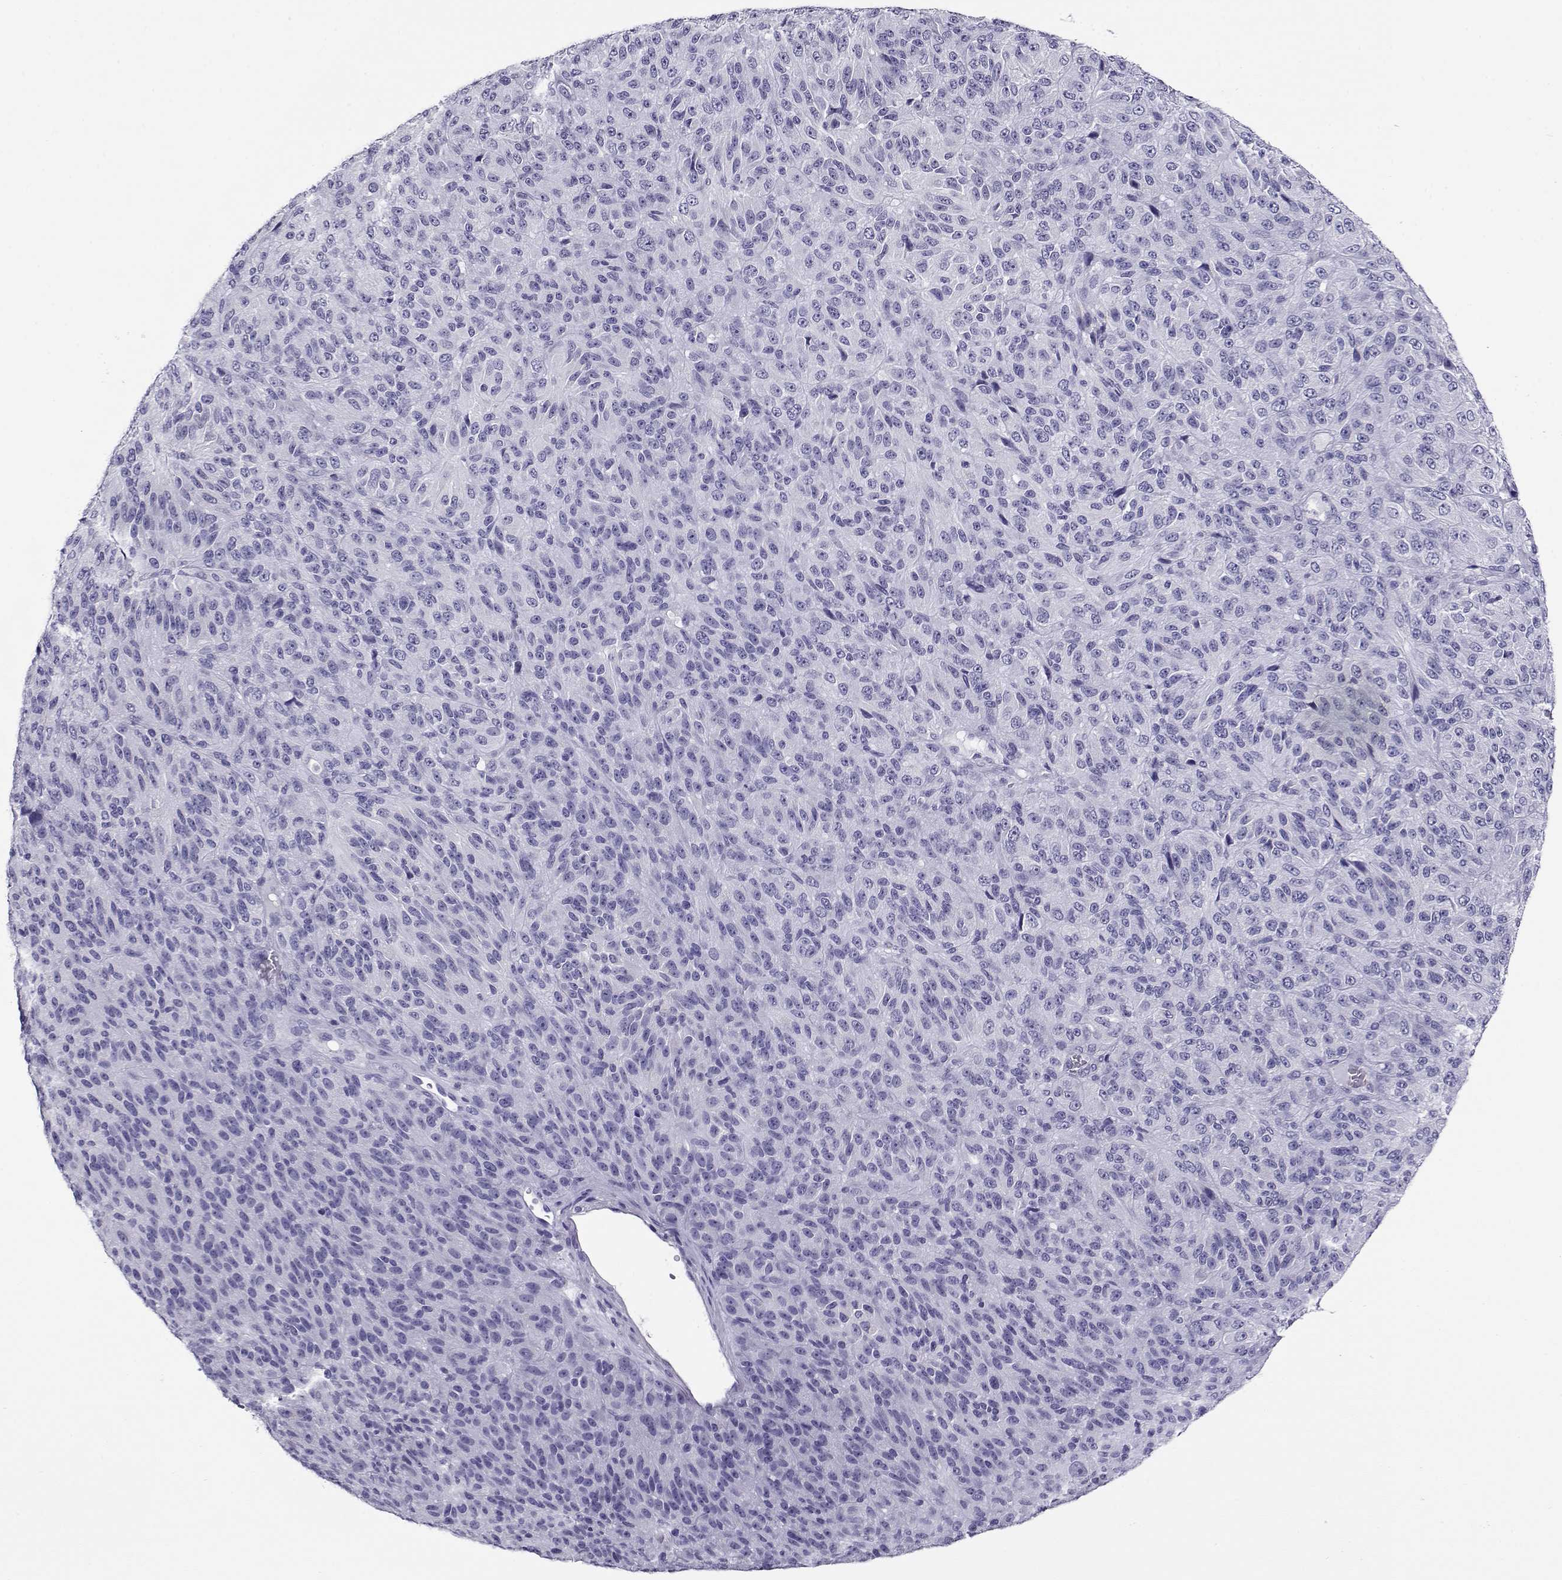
{"staining": {"intensity": "negative", "quantity": "none", "location": "none"}, "tissue": "melanoma", "cell_type": "Tumor cells", "image_type": "cancer", "snomed": [{"axis": "morphology", "description": "Malignant melanoma, Metastatic site"}, {"axis": "topography", "description": "Brain"}], "caption": "IHC micrograph of malignant melanoma (metastatic site) stained for a protein (brown), which displays no expression in tumor cells.", "gene": "CABS1", "patient": {"sex": "female", "age": 56}}